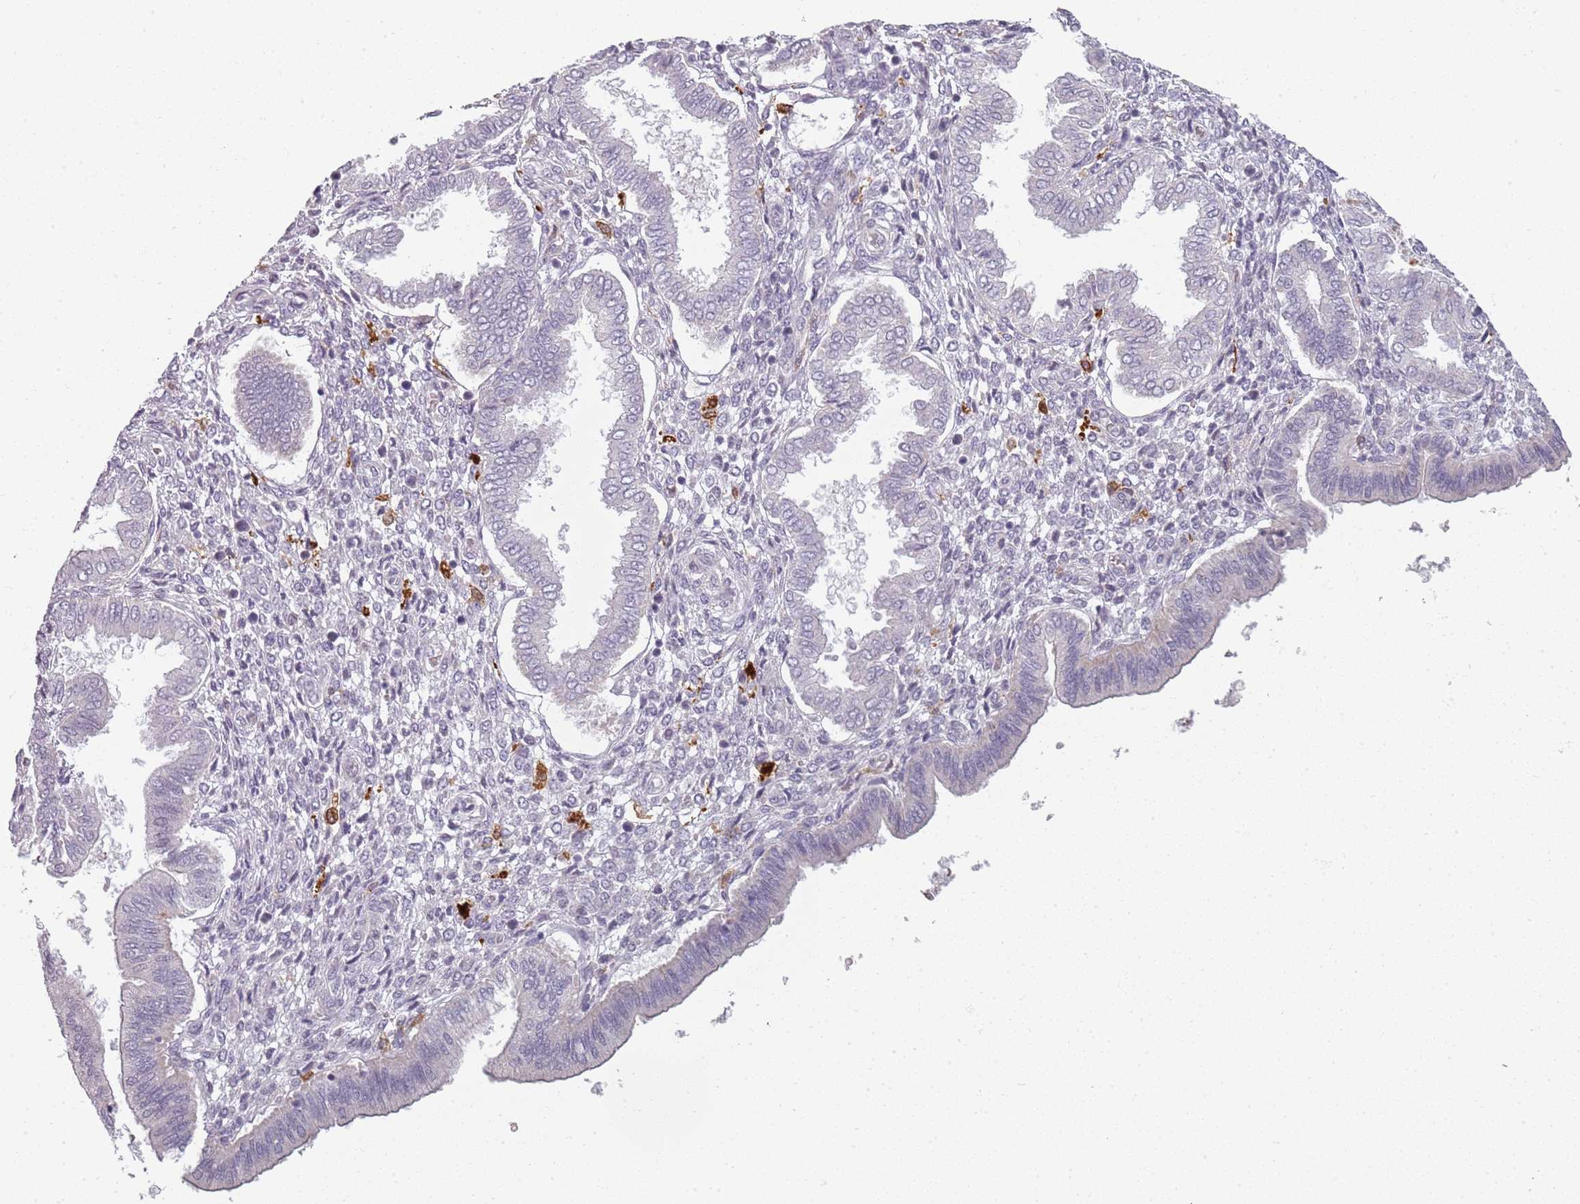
{"staining": {"intensity": "negative", "quantity": "none", "location": "none"}, "tissue": "endometrium", "cell_type": "Cells in endometrial stroma", "image_type": "normal", "snomed": [{"axis": "morphology", "description": "Normal tissue, NOS"}, {"axis": "topography", "description": "Endometrium"}], "caption": "Endometrium stained for a protein using immunohistochemistry demonstrates no positivity cells in endometrial stroma.", "gene": "CC2D2B", "patient": {"sex": "female", "age": 24}}